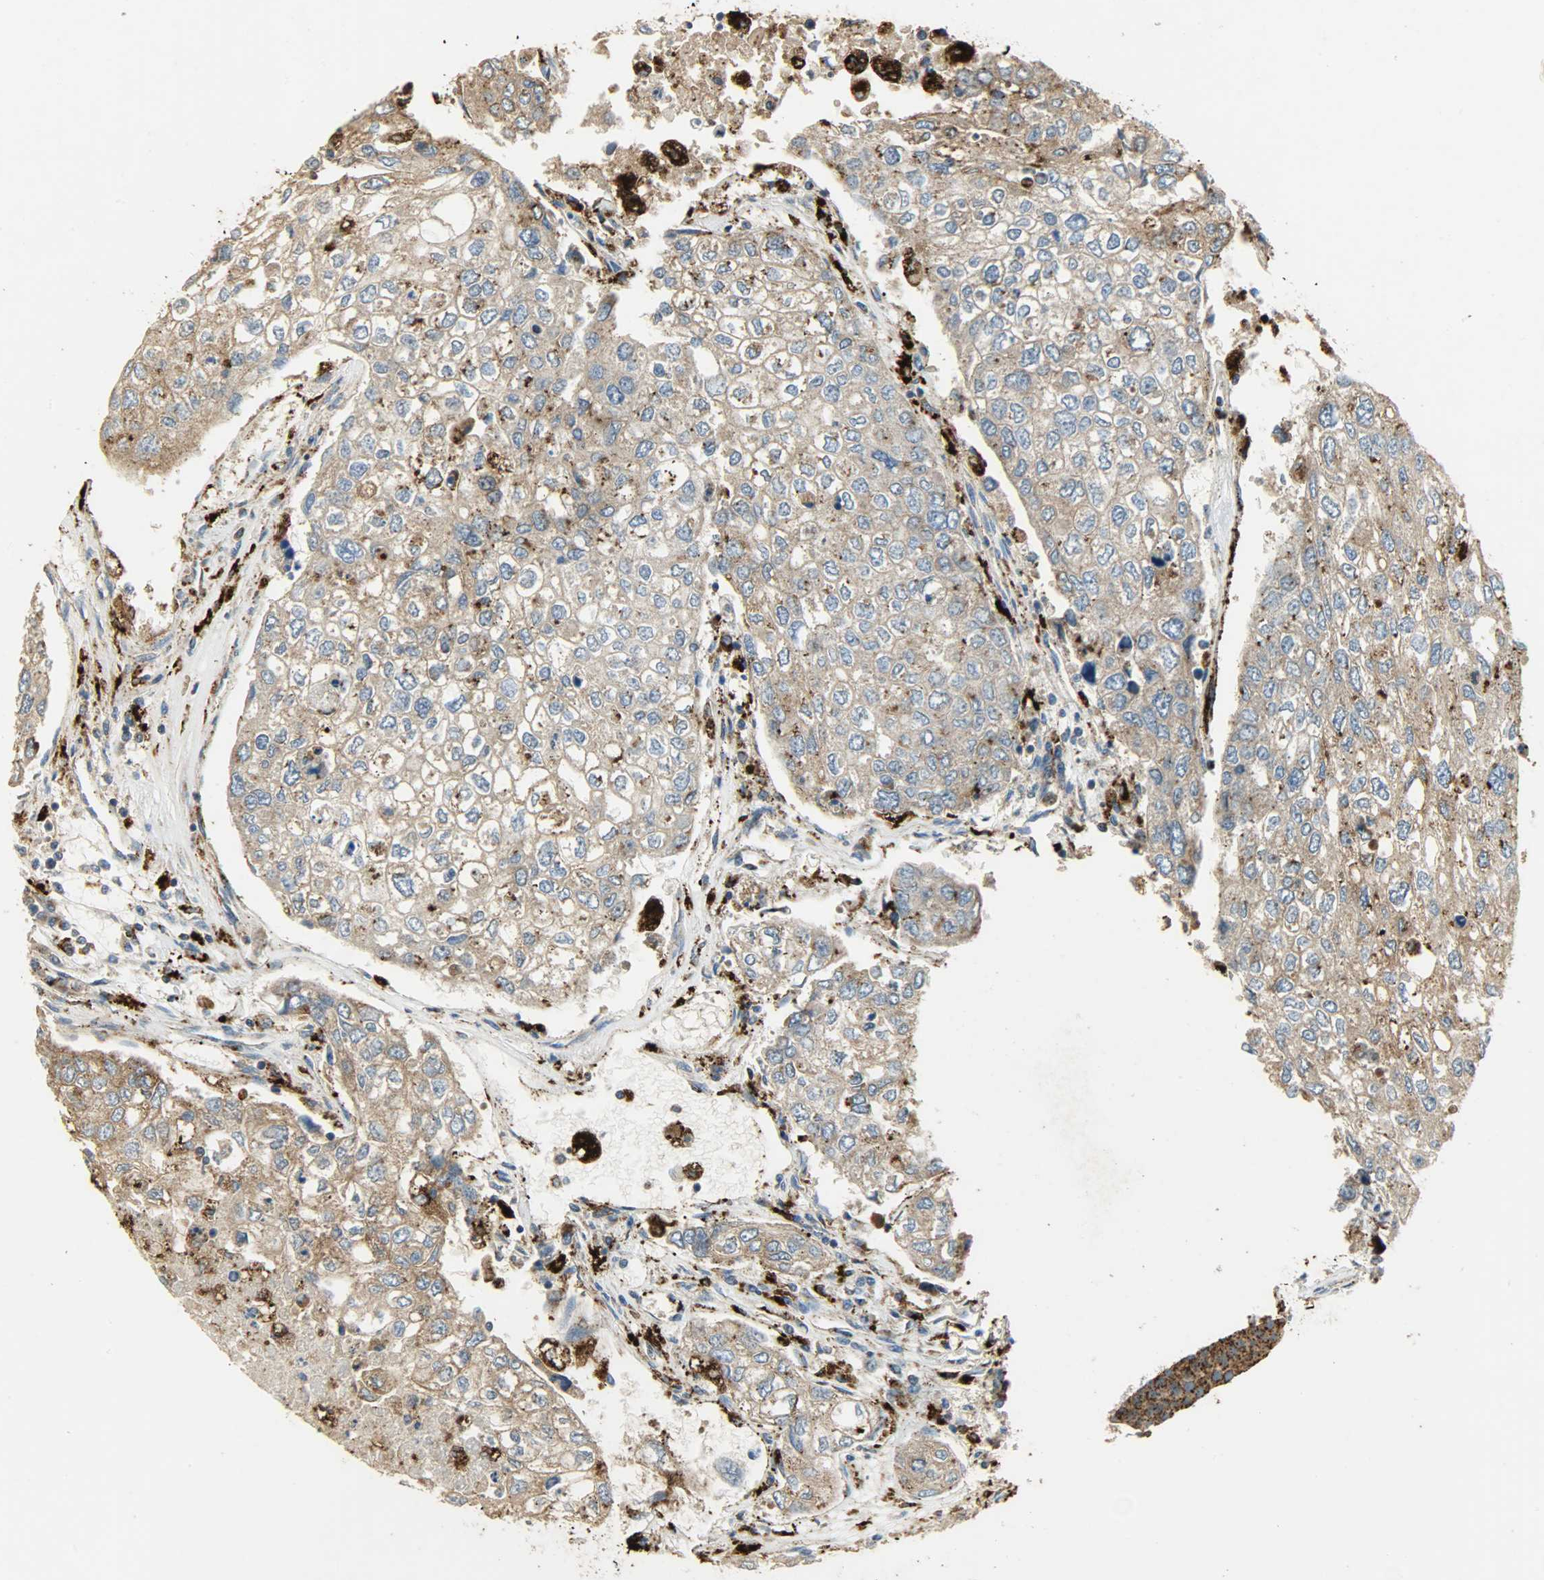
{"staining": {"intensity": "weak", "quantity": ">75%", "location": "cytoplasmic/membranous"}, "tissue": "urothelial cancer", "cell_type": "Tumor cells", "image_type": "cancer", "snomed": [{"axis": "morphology", "description": "Urothelial carcinoma, High grade"}, {"axis": "topography", "description": "Lymph node"}, {"axis": "topography", "description": "Urinary bladder"}], "caption": "The micrograph shows immunohistochemical staining of high-grade urothelial carcinoma. There is weak cytoplasmic/membranous expression is seen in approximately >75% of tumor cells.", "gene": "ASAH1", "patient": {"sex": "male", "age": 51}}